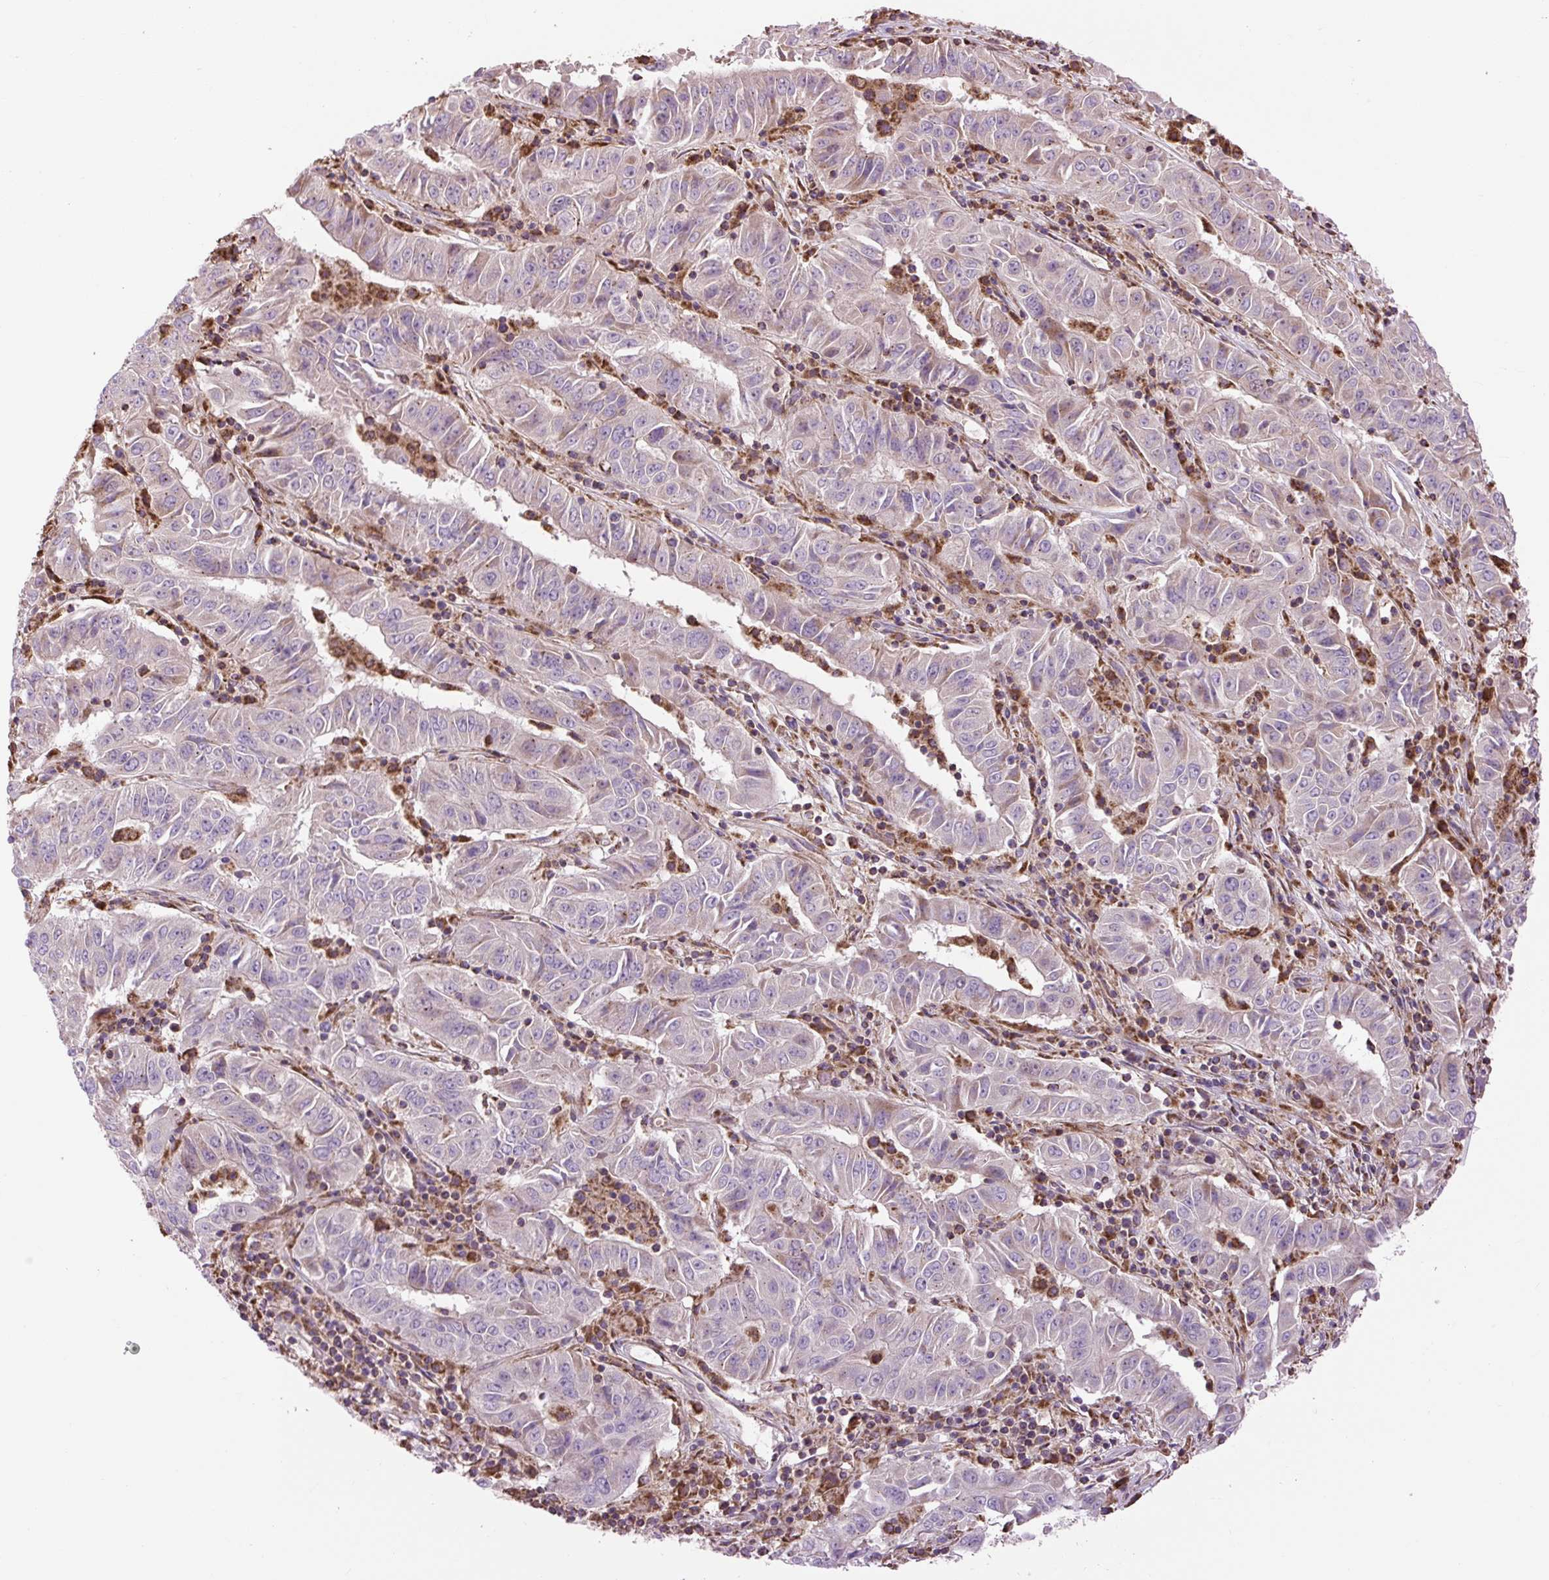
{"staining": {"intensity": "negative", "quantity": "none", "location": "none"}, "tissue": "pancreatic cancer", "cell_type": "Tumor cells", "image_type": "cancer", "snomed": [{"axis": "morphology", "description": "Adenocarcinoma, NOS"}, {"axis": "topography", "description": "Pancreas"}], "caption": "Pancreatic cancer (adenocarcinoma) was stained to show a protein in brown. There is no significant staining in tumor cells.", "gene": "PLCG1", "patient": {"sex": "male", "age": 63}}